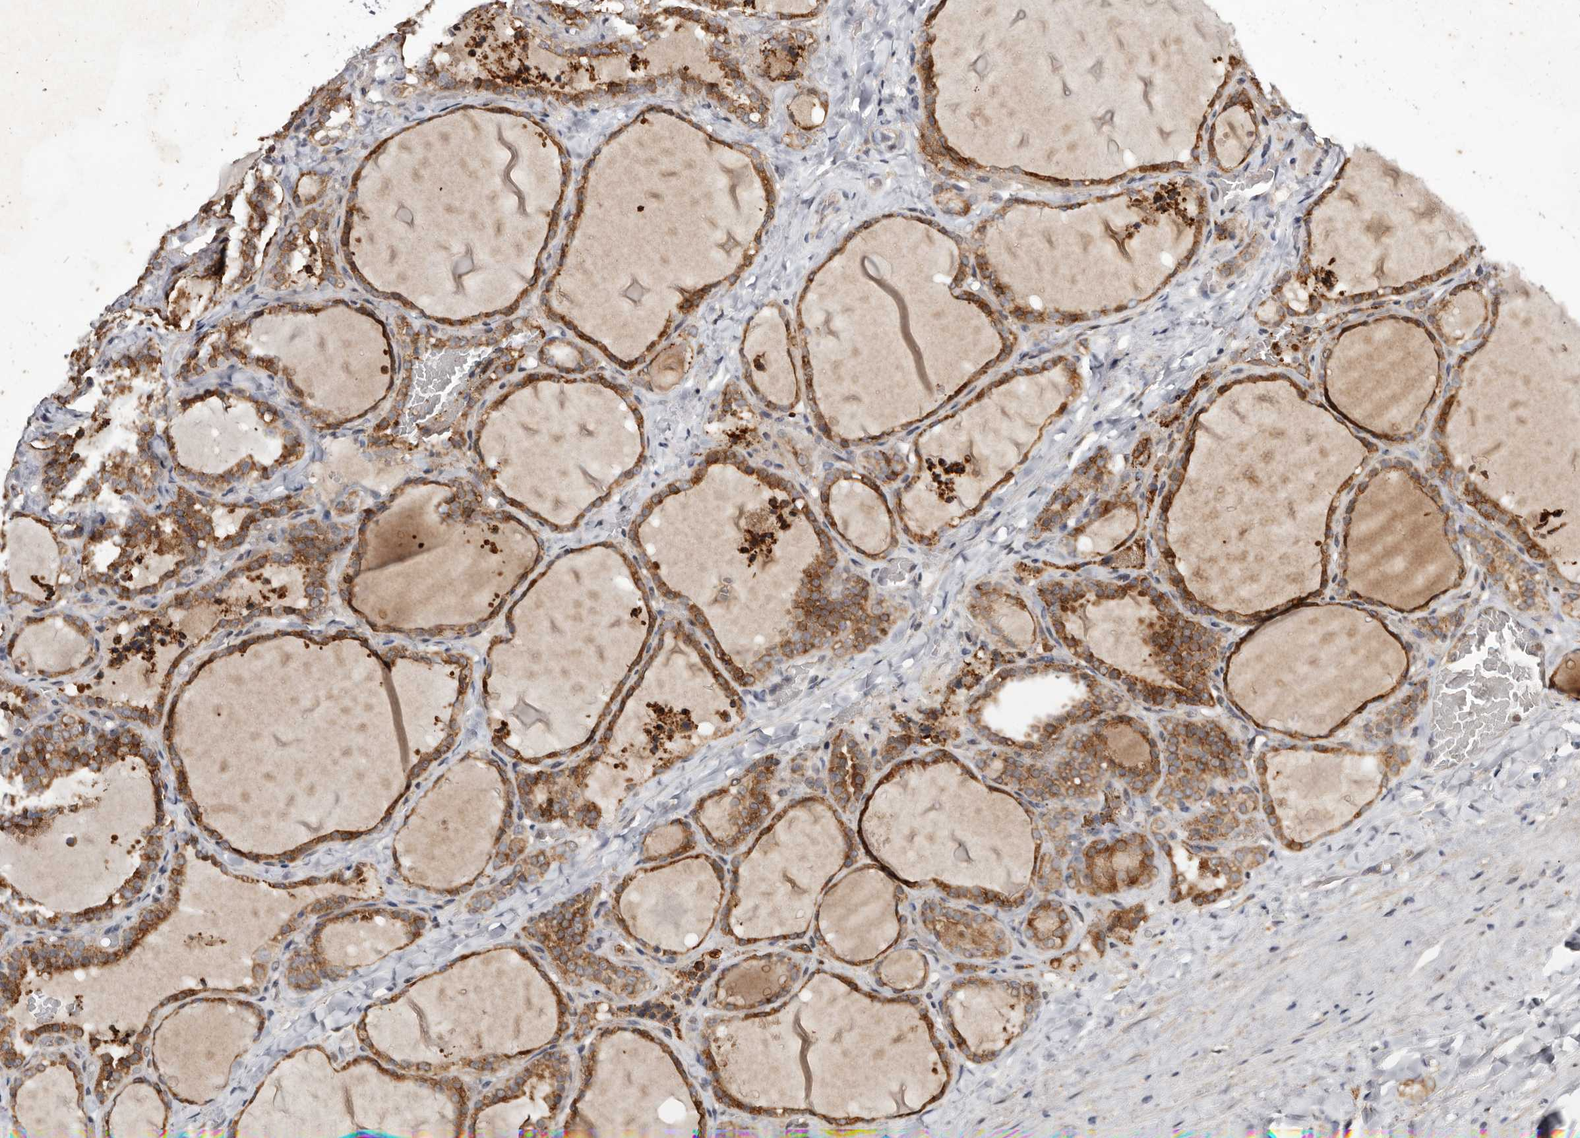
{"staining": {"intensity": "strong", "quantity": ">75%", "location": "cytoplasmic/membranous"}, "tissue": "thyroid gland", "cell_type": "Glandular cells", "image_type": "normal", "snomed": [{"axis": "morphology", "description": "Normal tissue, NOS"}, {"axis": "topography", "description": "Thyroid gland"}], "caption": "Thyroid gland stained with DAB IHC shows high levels of strong cytoplasmic/membranous positivity in about >75% of glandular cells.", "gene": "RRM2B", "patient": {"sex": "female", "age": 22}}